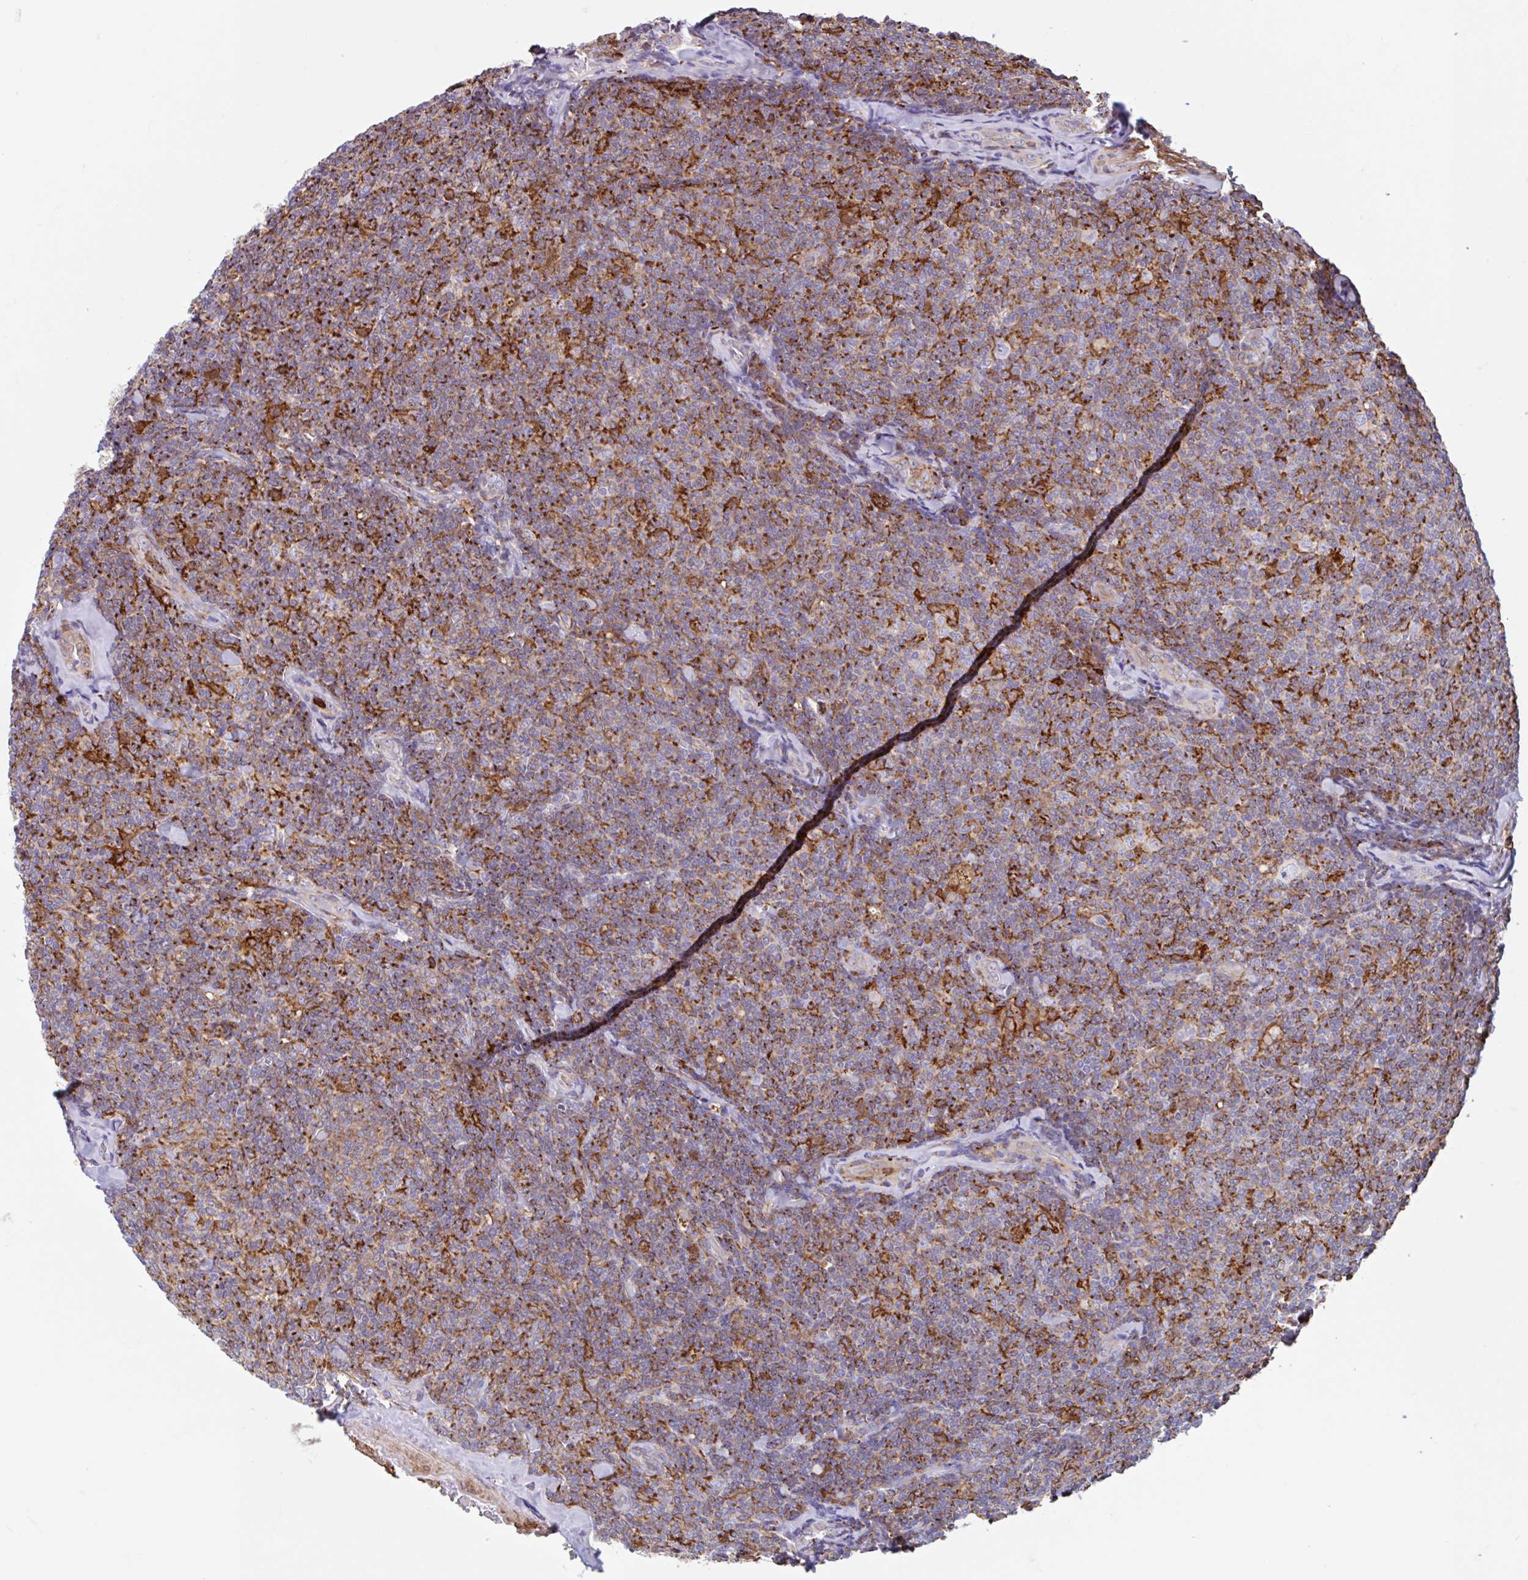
{"staining": {"intensity": "moderate", "quantity": "25%-75%", "location": "cytoplasmic/membranous"}, "tissue": "lymphoma", "cell_type": "Tumor cells", "image_type": "cancer", "snomed": [{"axis": "morphology", "description": "Malignant lymphoma, non-Hodgkin's type, Low grade"}, {"axis": "topography", "description": "Lymph node"}], "caption": "Protein analysis of lymphoma tissue shows moderate cytoplasmic/membranous positivity in approximately 25%-75% of tumor cells.", "gene": "EFHD1", "patient": {"sex": "female", "age": 56}}